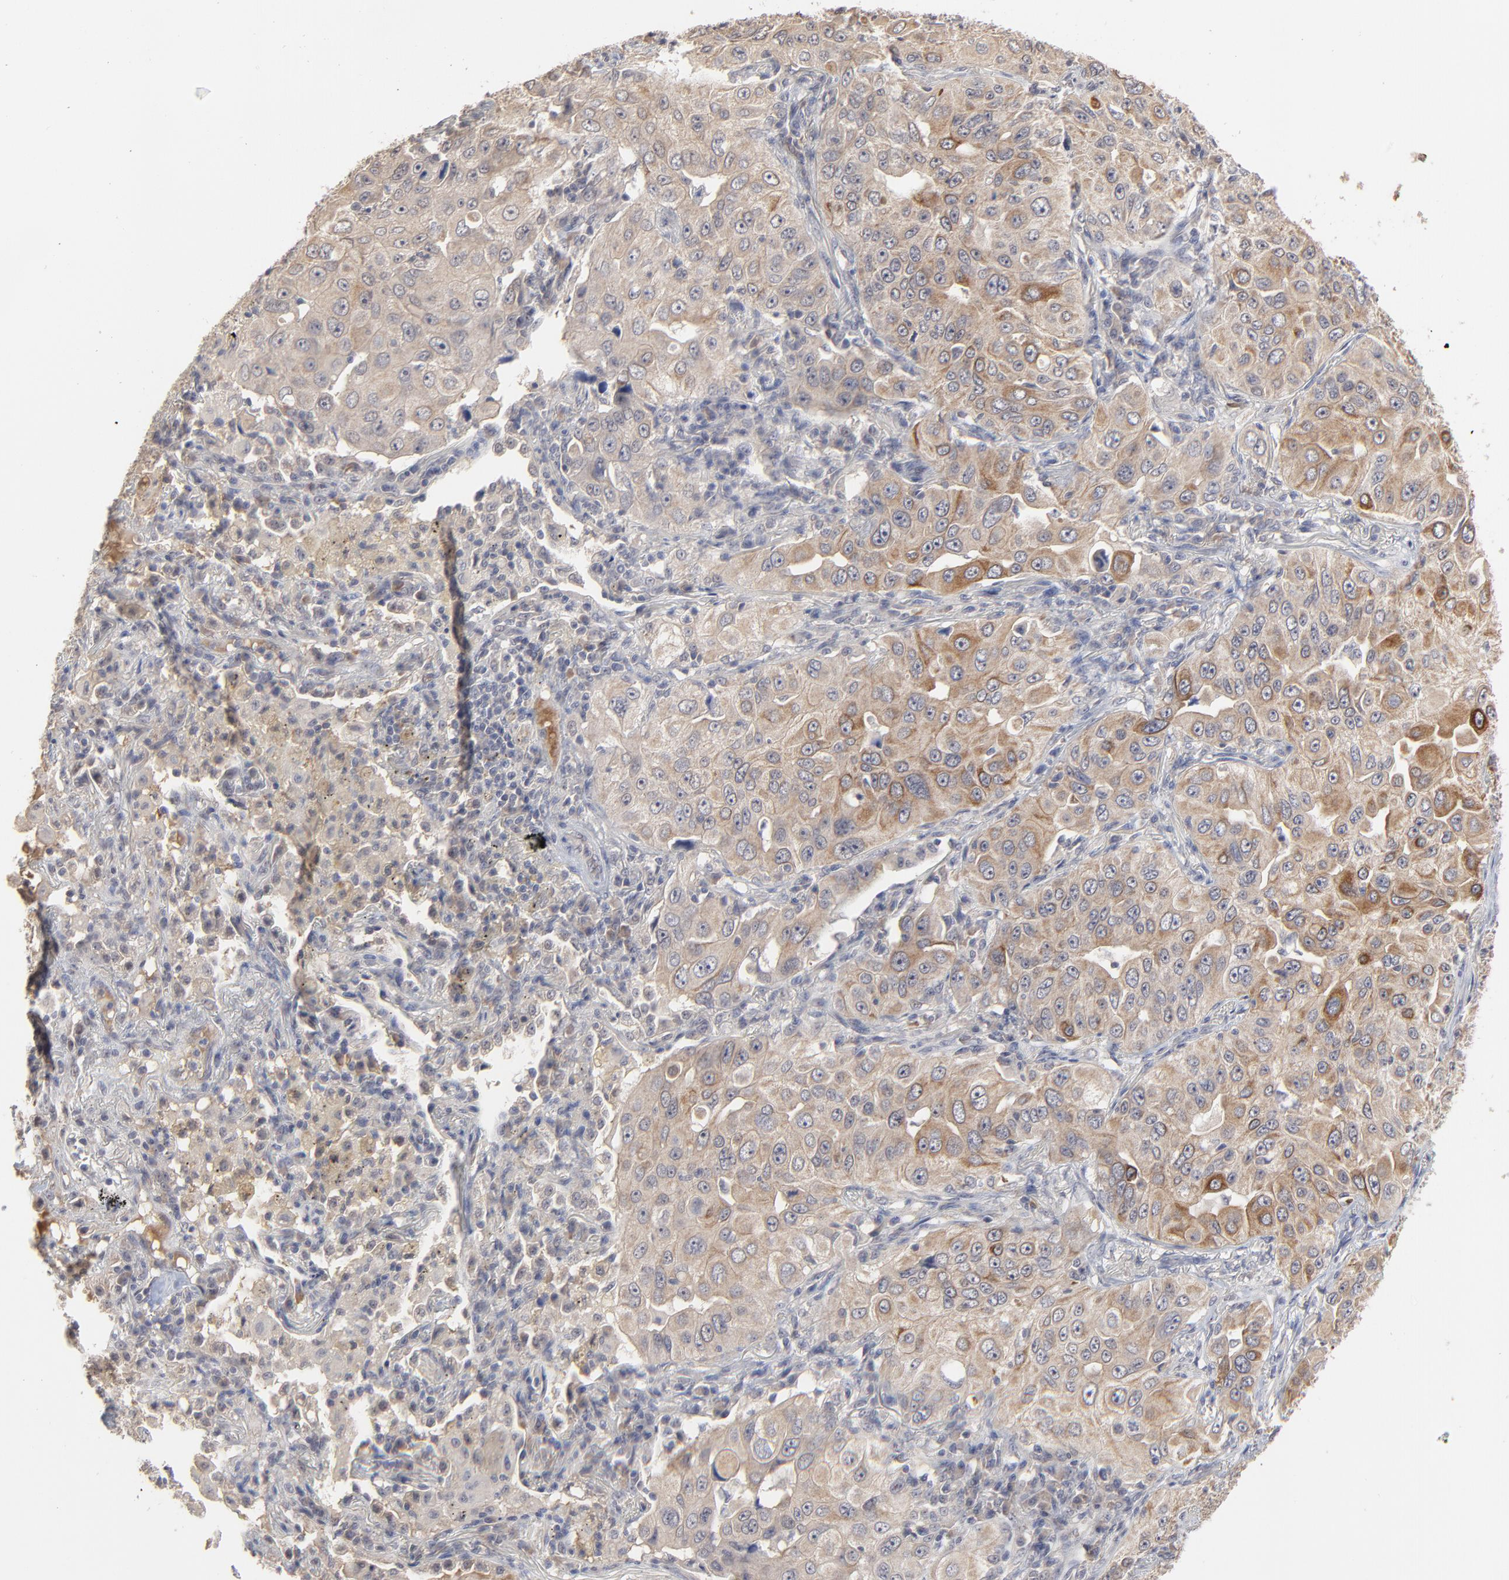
{"staining": {"intensity": "strong", "quantity": "<25%", "location": "cytoplasmic/membranous"}, "tissue": "lung cancer", "cell_type": "Tumor cells", "image_type": "cancer", "snomed": [{"axis": "morphology", "description": "Adenocarcinoma, NOS"}, {"axis": "topography", "description": "Lung"}], "caption": "The histopathology image displays staining of lung cancer, revealing strong cytoplasmic/membranous protein expression (brown color) within tumor cells.", "gene": "FAM199X", "patient": {"sex": "male", "age": 84}}